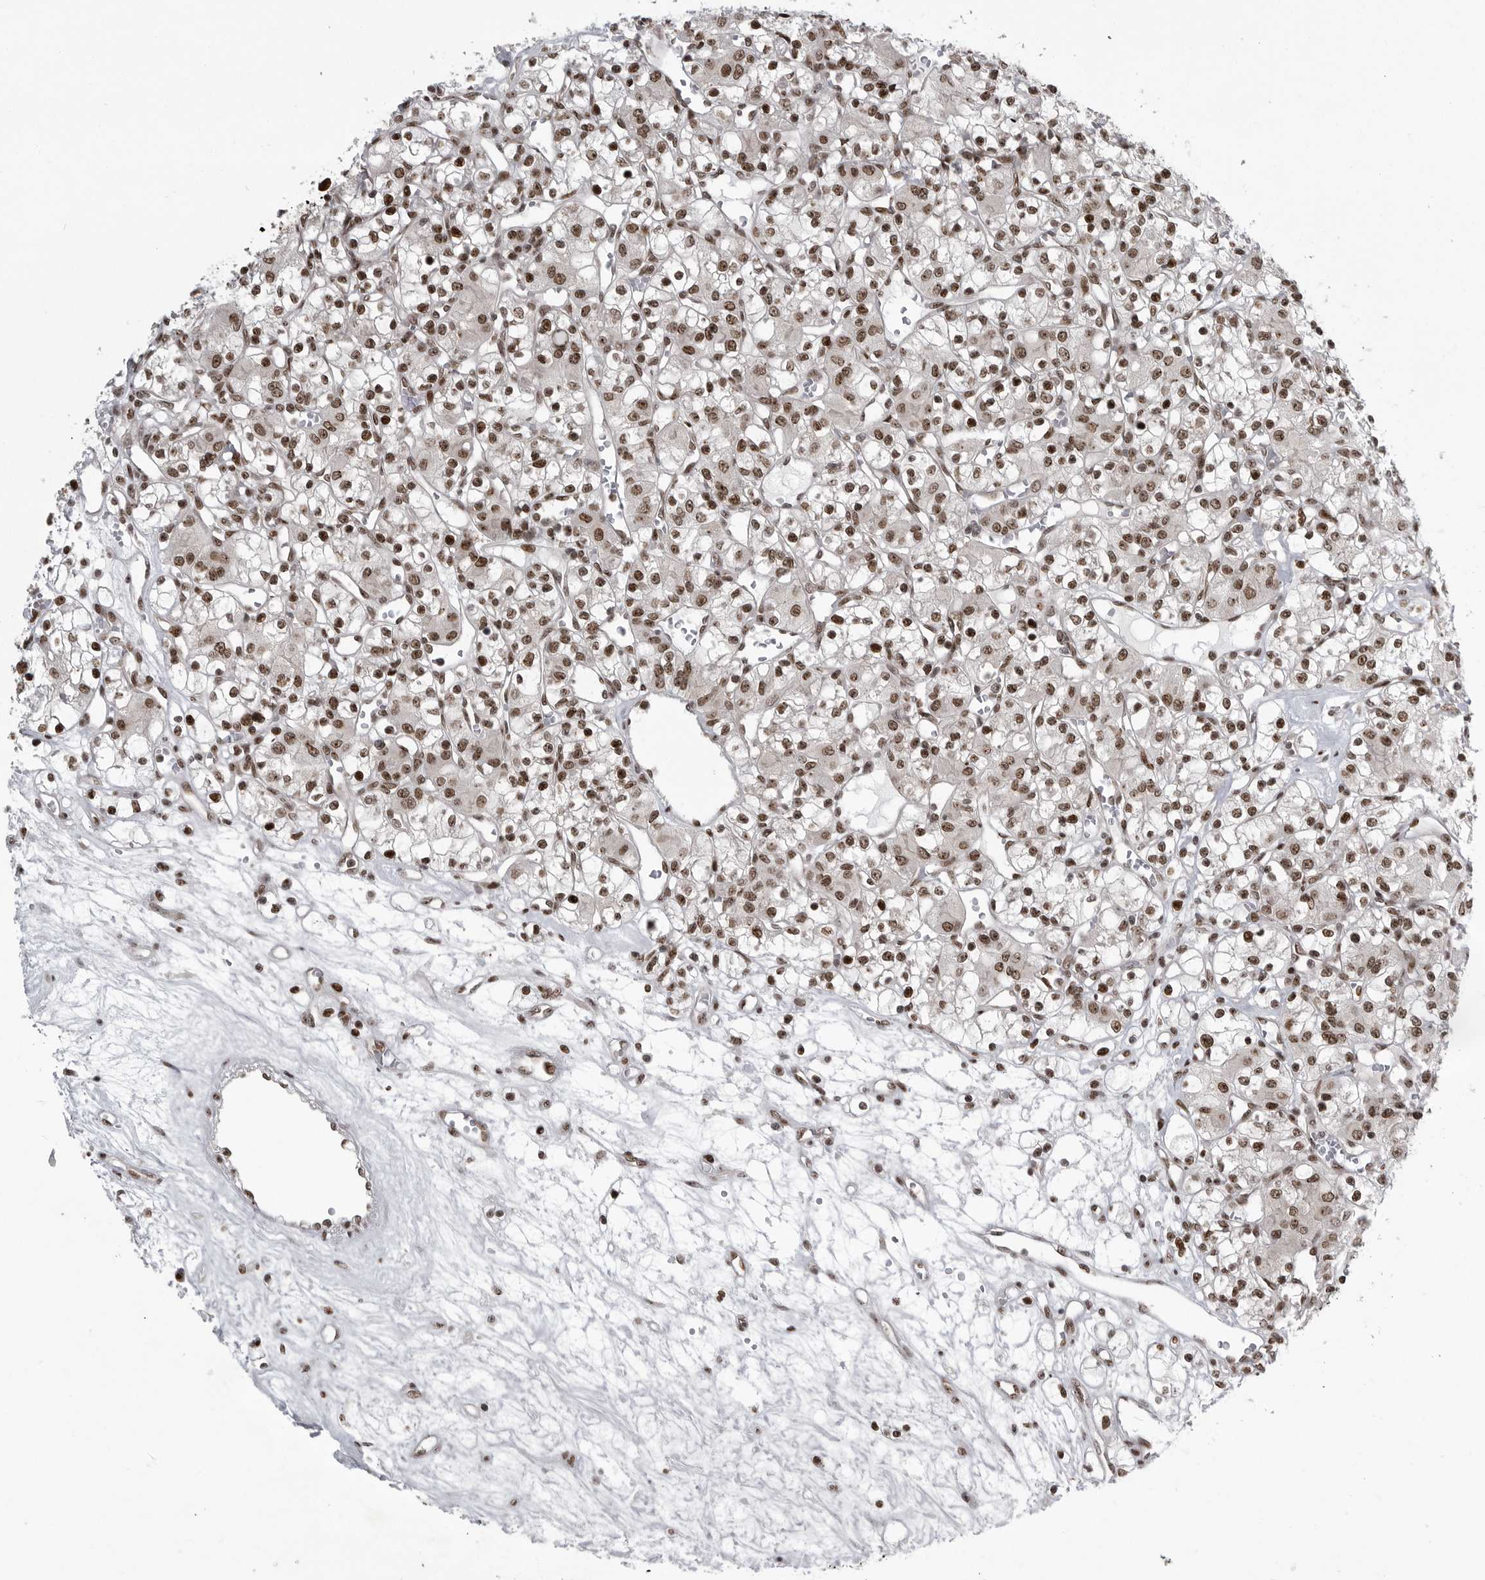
{"staining": {"intensity": "moderate", "quantity": ">75%", "location": "nuclear"}, "tissue": "renal cancer", "cell_type": "Tumor cells", "image_type": "cancer", "snomed": [{"axis": "morphology", "description": "Adenocarcinoma, NOS"}, {"axis": "topography", "description": "Kidney"}], "caption": "The image shows a brown stain indicating the presence of a protein in the nuclear of tumor cells in renal adenocarcinoma. (IHC, brightfield microscopy, high magnification).", "gene": "YAF2", "patient": {"sex": "female", "age": 59}}